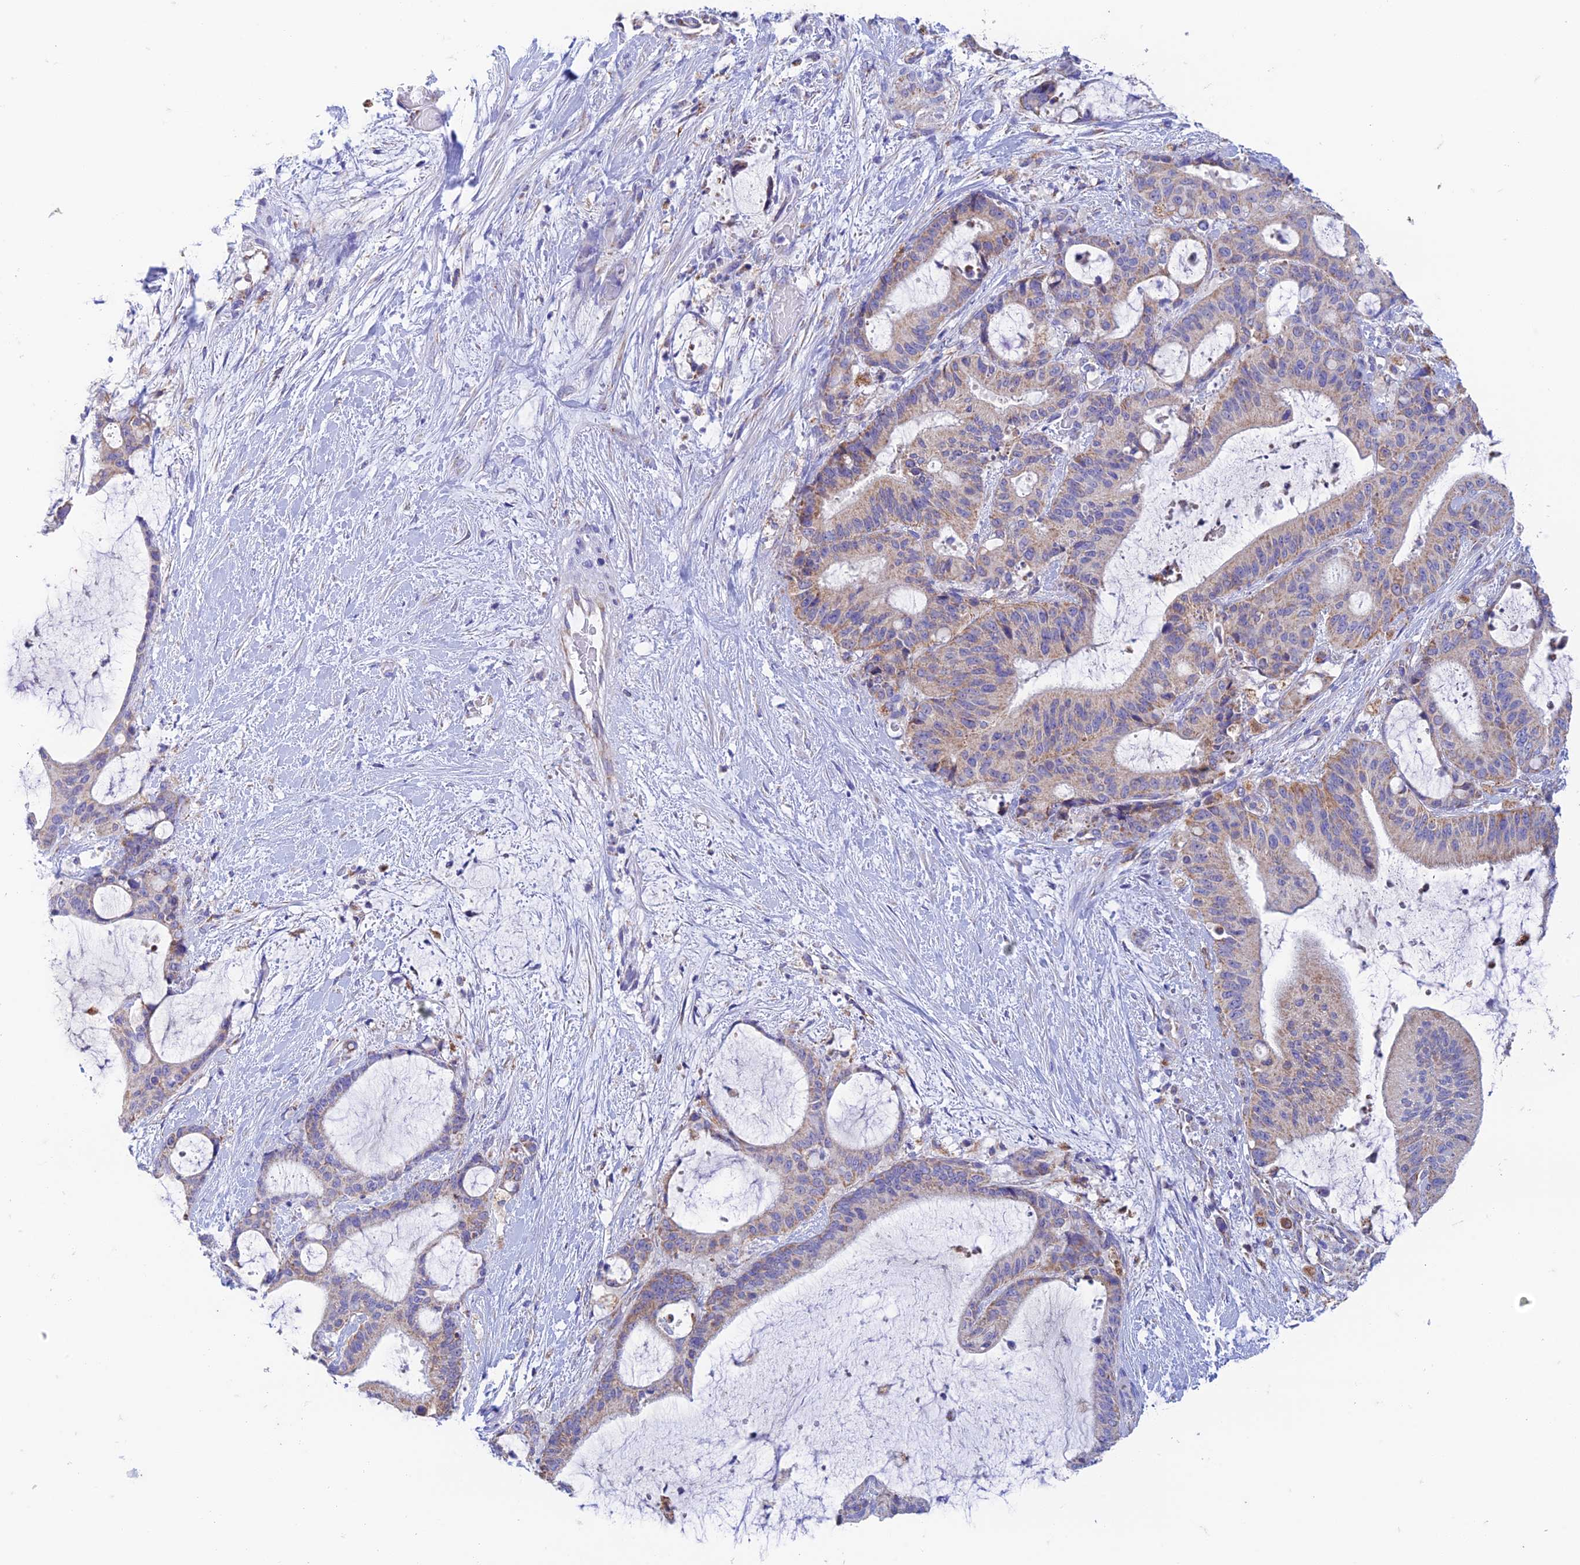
{"staining": {"intensity": "weak", "quantity": "25%-75%", "location": "cytoplasmic/membranous"}, "tissue": "liver cancer", "cell_type": "Tumor cells", "image_type": "cancer", "snomed": [{"axis": "morphology", "description": "Normal tissue, NOS"}, {"axis": "morphology", "description": "Cholangiocarcinoma"}, {"axis": "topography", "description": "Liver"}, {"axis": "topography", "description": "Peripheral nerve tissue"}], "caption": "The image demonstrates a brown stain indicating the presence of a protein in the cytoplasmic/membranous of tumor cells in liver cancer (cholangiocarcinoma).", "gene": "ZNF181", "patient": {"sex": "female", "age": 73}}